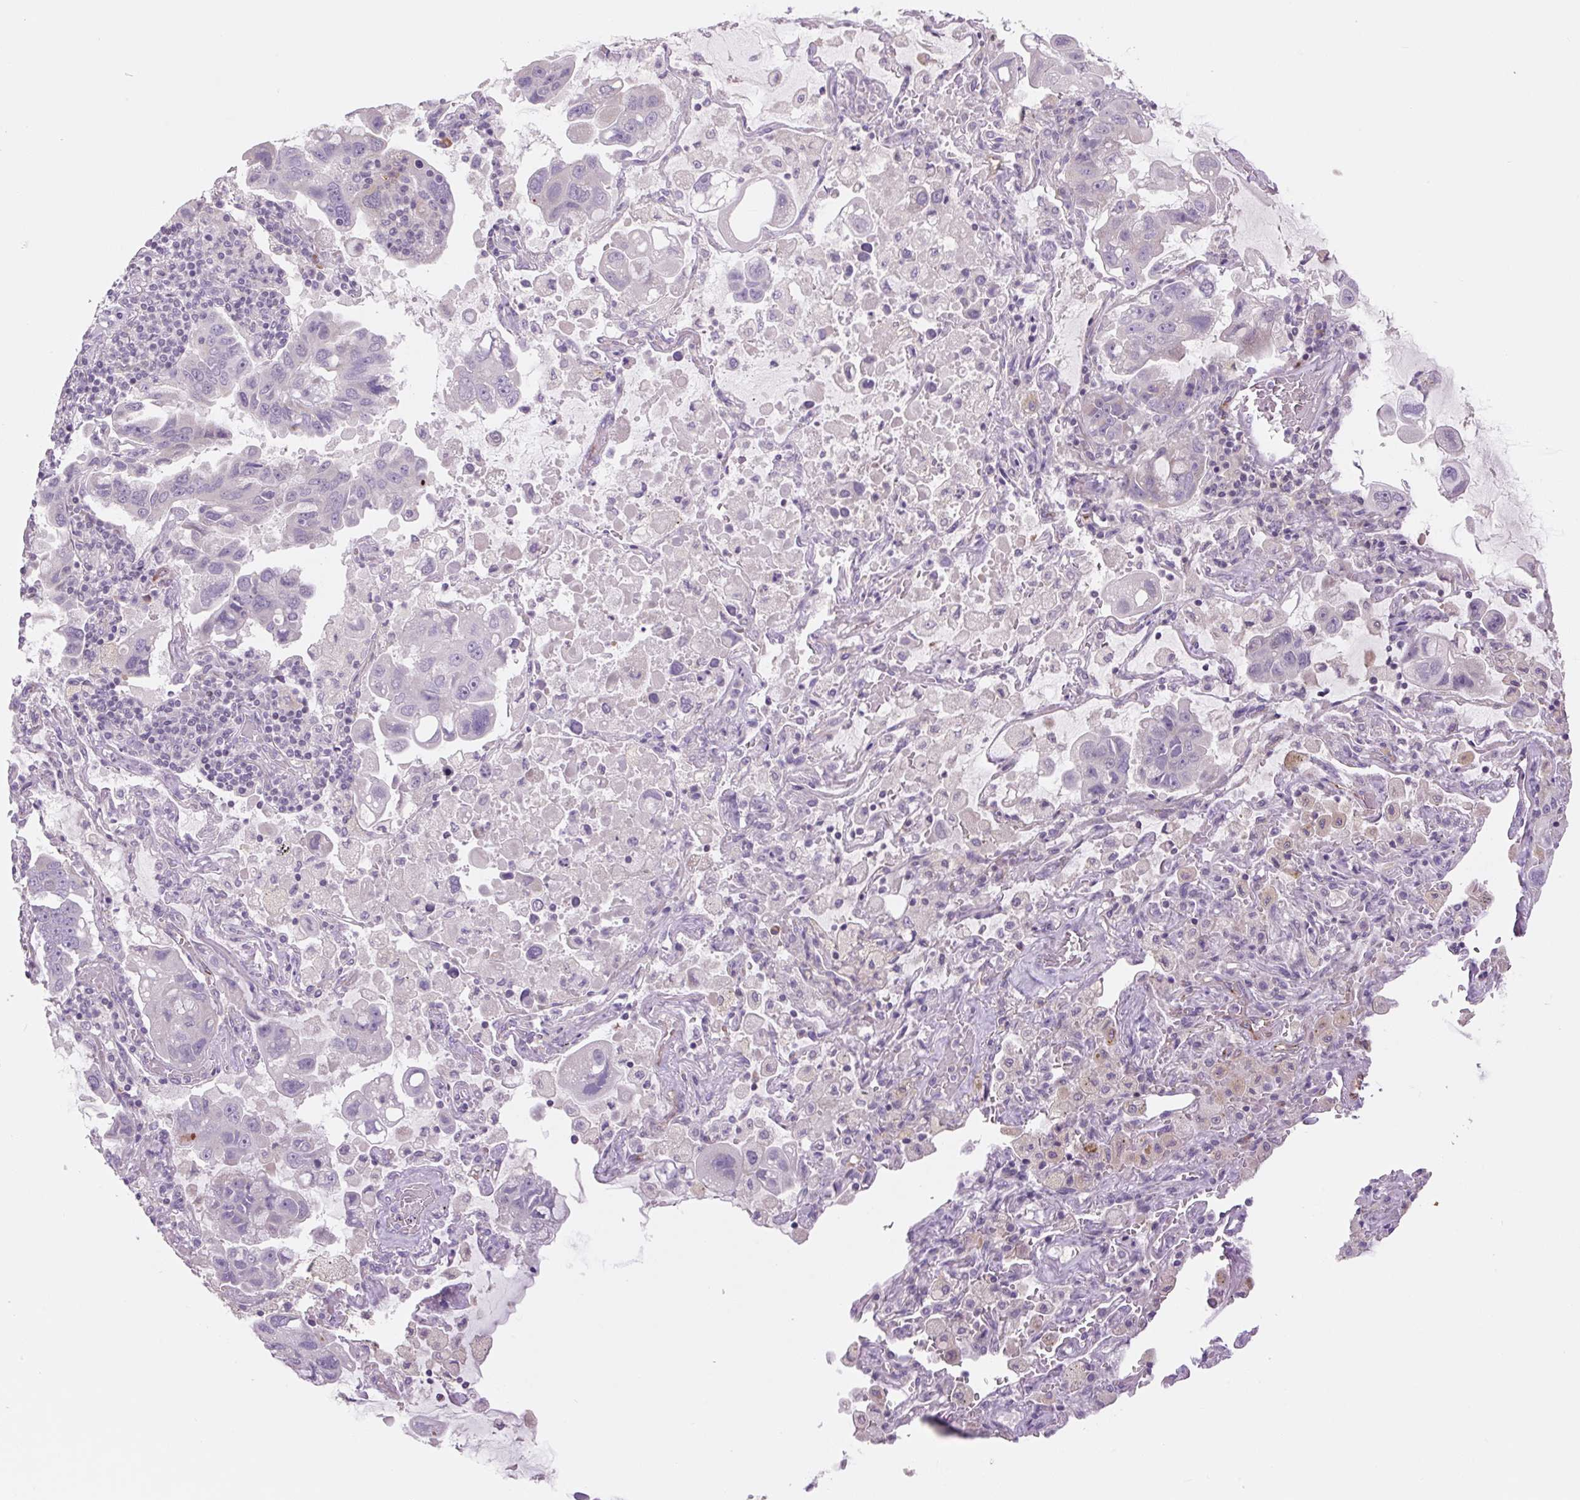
{"staining": {"intensity": "negative", "quantity": "none", "location": "none"}, "tissue": "lung cancer", "cell_type": "Tumor cells", "image_type": "cancer", "snomed": [{"axis": "morphology", "description": "Adenocarcinoma, NOS"}, {"axis": "topography", "description": "Lung"}], "caption": "The immunohistochemistry histopathology image has no significant positivity in tumor cells of lung cancer tissue.", "gene": "TMEM100", "patient": {"sex": "male", "age": 64}}